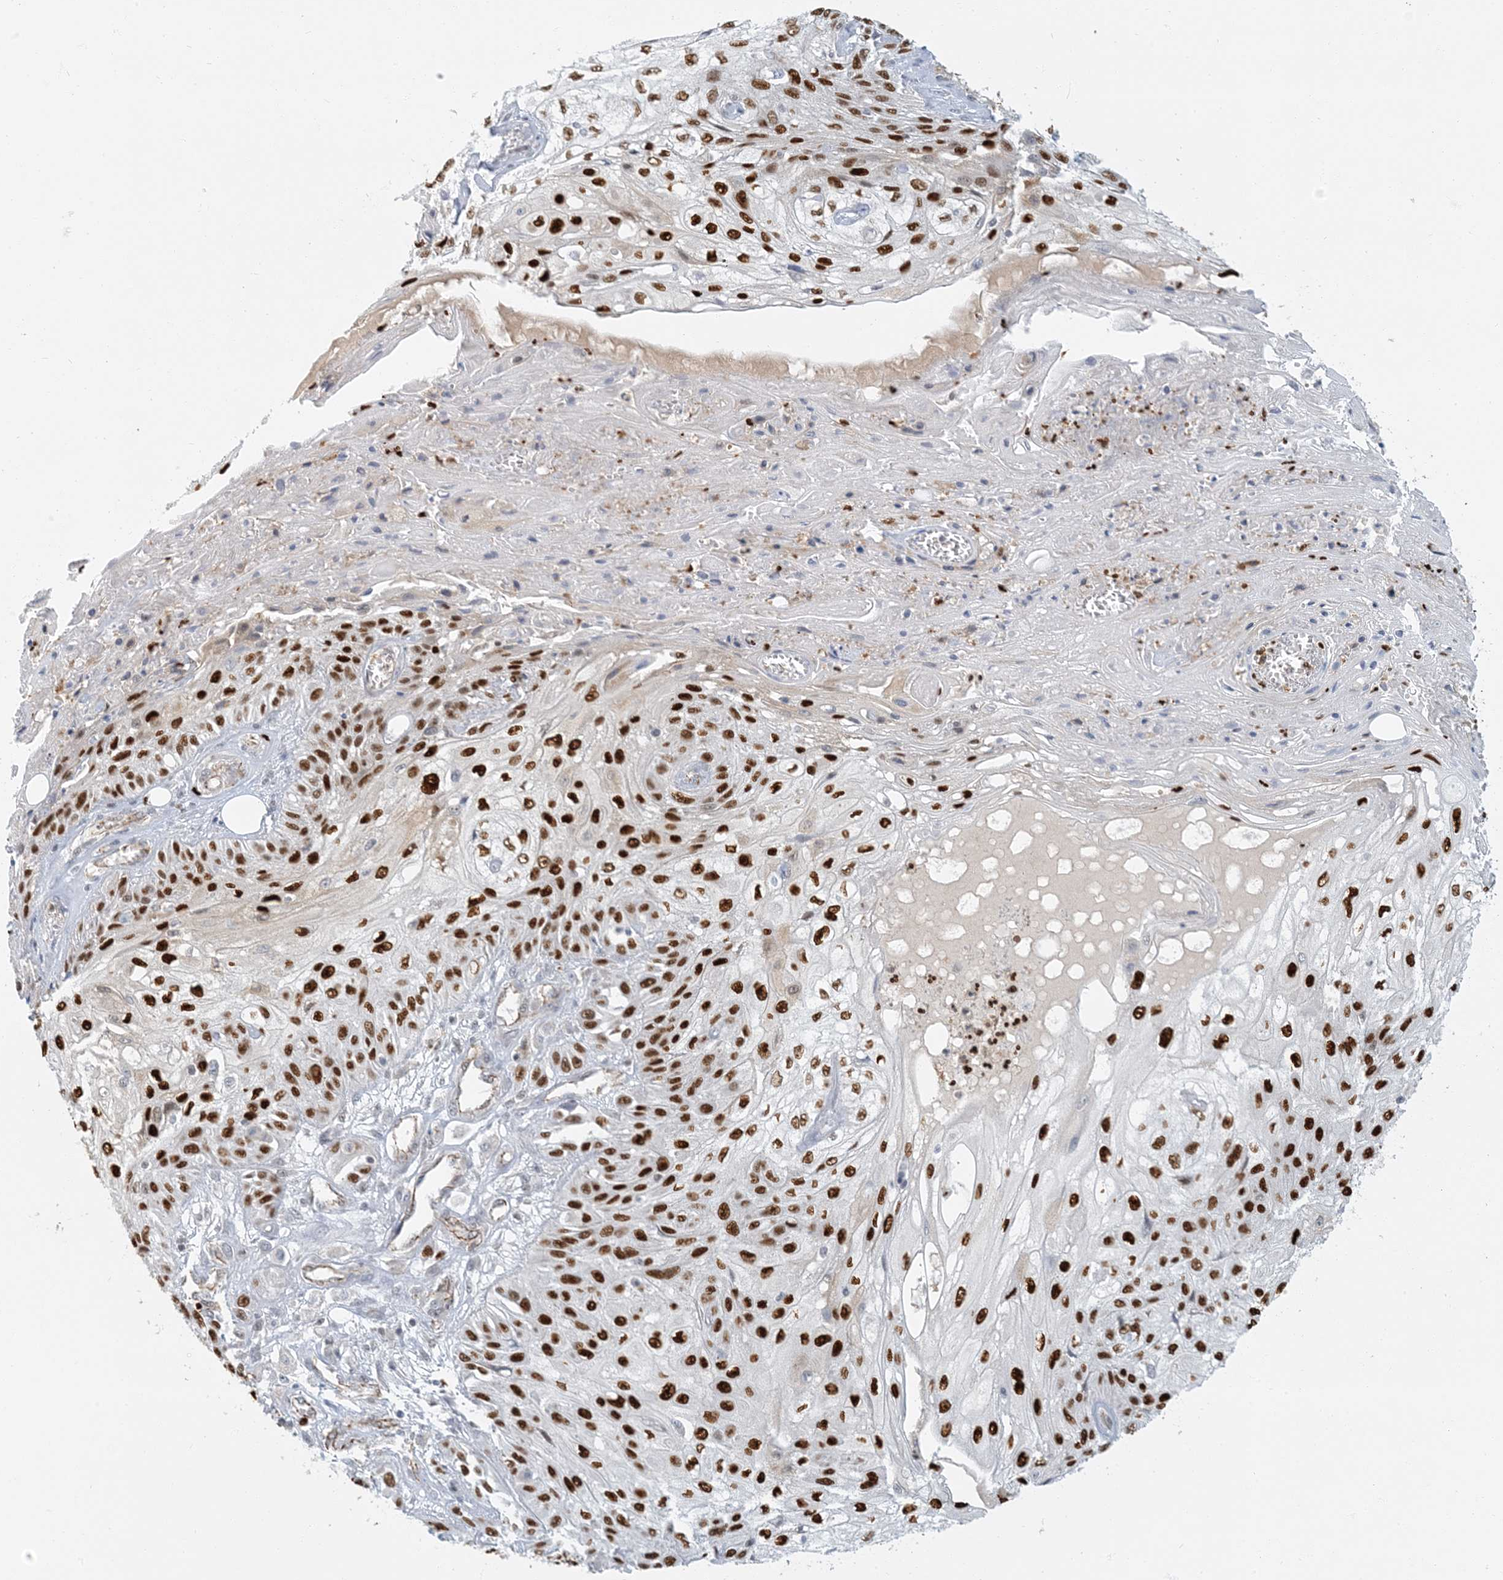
{"staining": {"intensity": "moderate", "quantity": ">75%", "location": "nuclear"}, "tissue": "skin cancer", "cell_type": "Tumor cells", "image_type": "cancer", "snomed": [{"axis": "morphology", "description": "Squamous cell carcinoma, NOS"}, {"axis": "morphology", "description": "Squamous cell carcinoma, metastatic, NOS"}, {"axis": "topography", "description": "Skin"}, {"axis": "topography", "description": "Lymph node"}], "caption": "A brown stain labels moderate nuclear positivity of a protein in human skin squamous cell carcinoma tumor cells.", "gene": "AK9", "patient": {"sex": "male", "age": 75}}